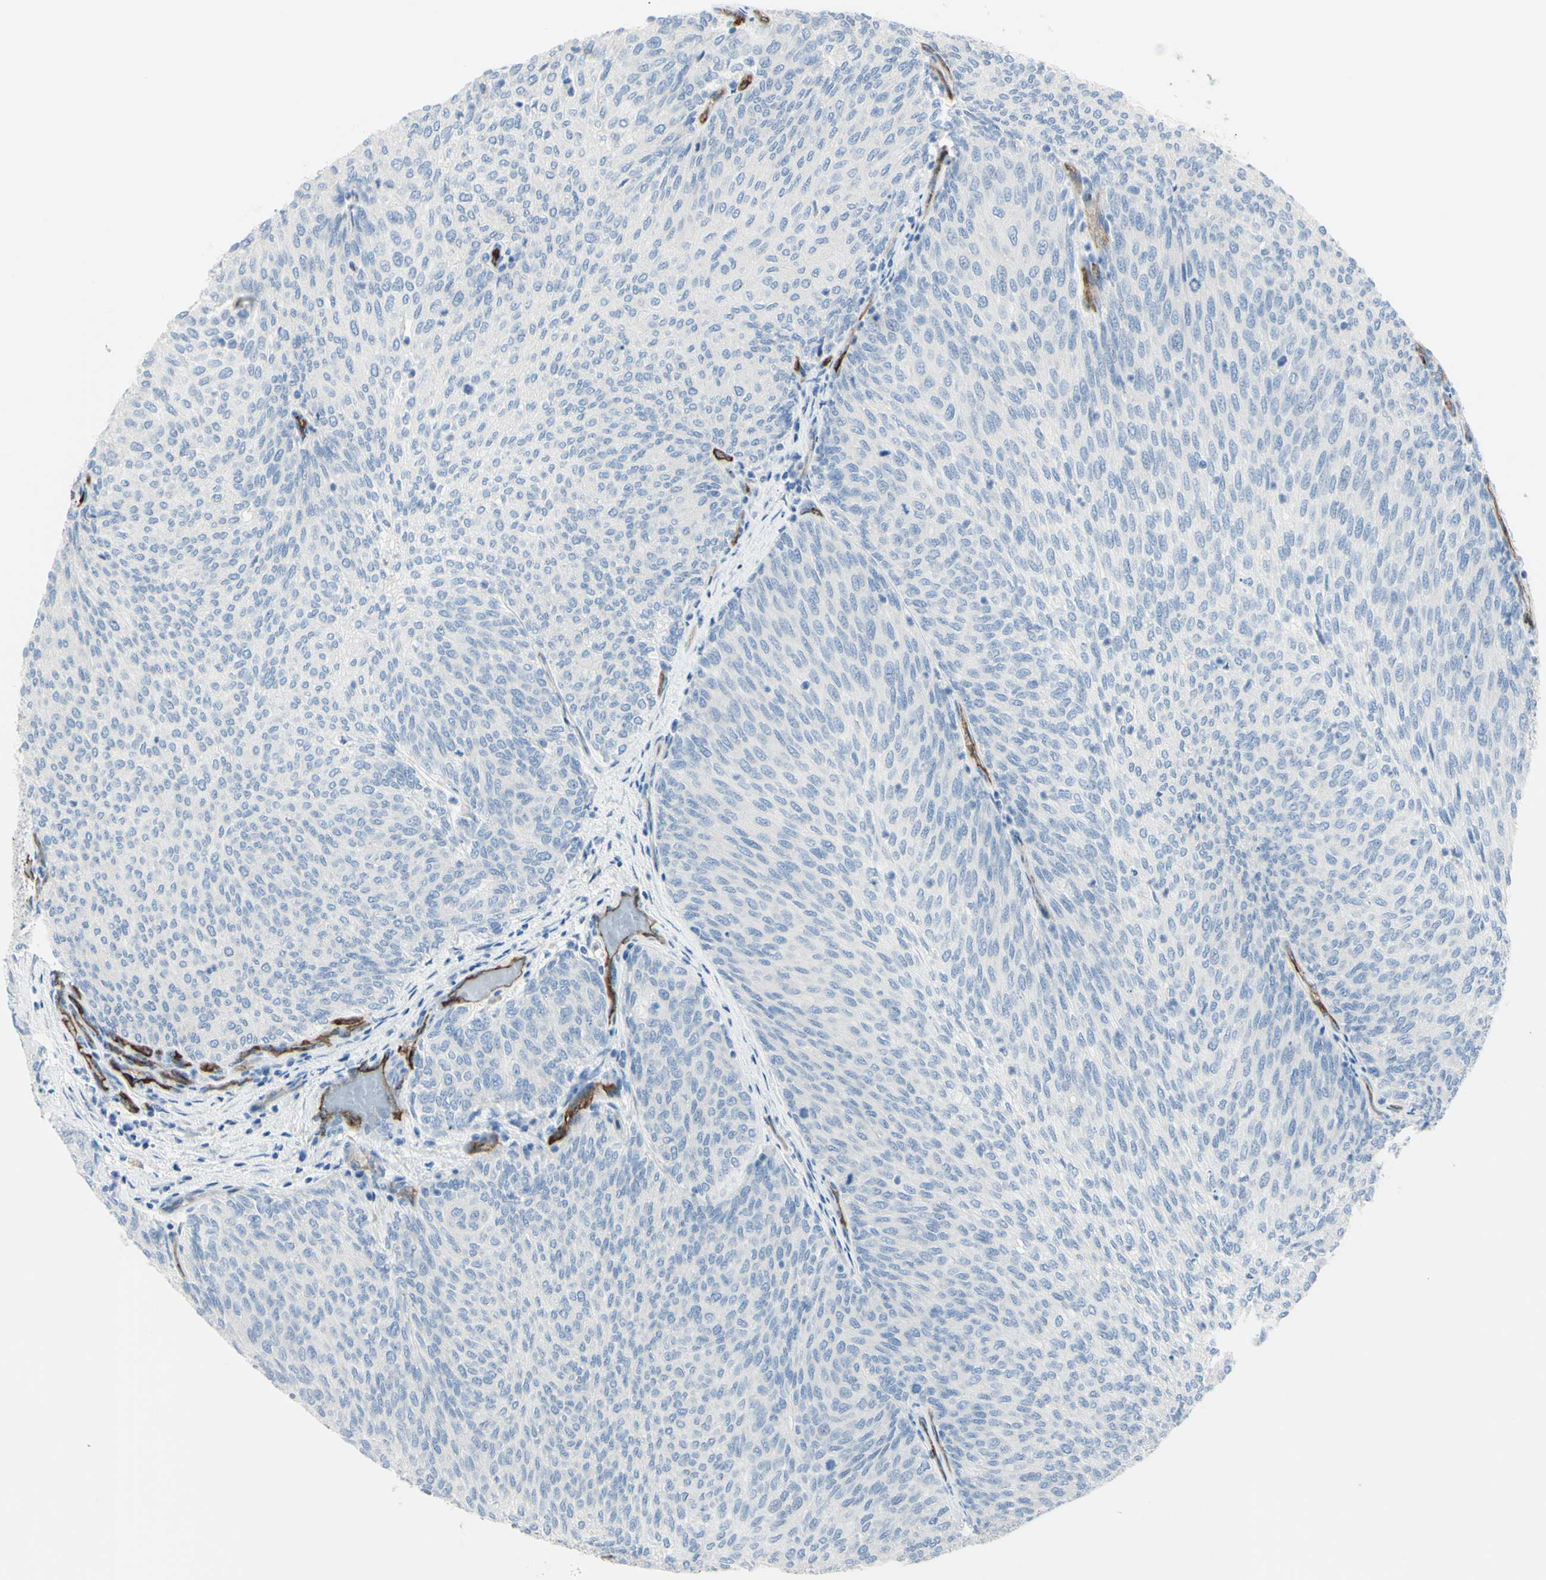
{"staining": {"intensity": "negative", "quantity": "none", "location": "none"}, "tissue": "urothelial cancer", "cell_type": "Tumor cells", "image_type": "cancer", "snomed": [{"axis": "morphology", "description": "Urothelial carcinoma, Low grade"}, {"axis": "topography", "description": "Urinary bladder"}], "caption": "This is a histopathology image of IHC staining of low-grade urothelial carcinoma, which shows no staining in tumor cells.", "gene": "FOLH1", "patient": {"sex": "female", "age": 79}}